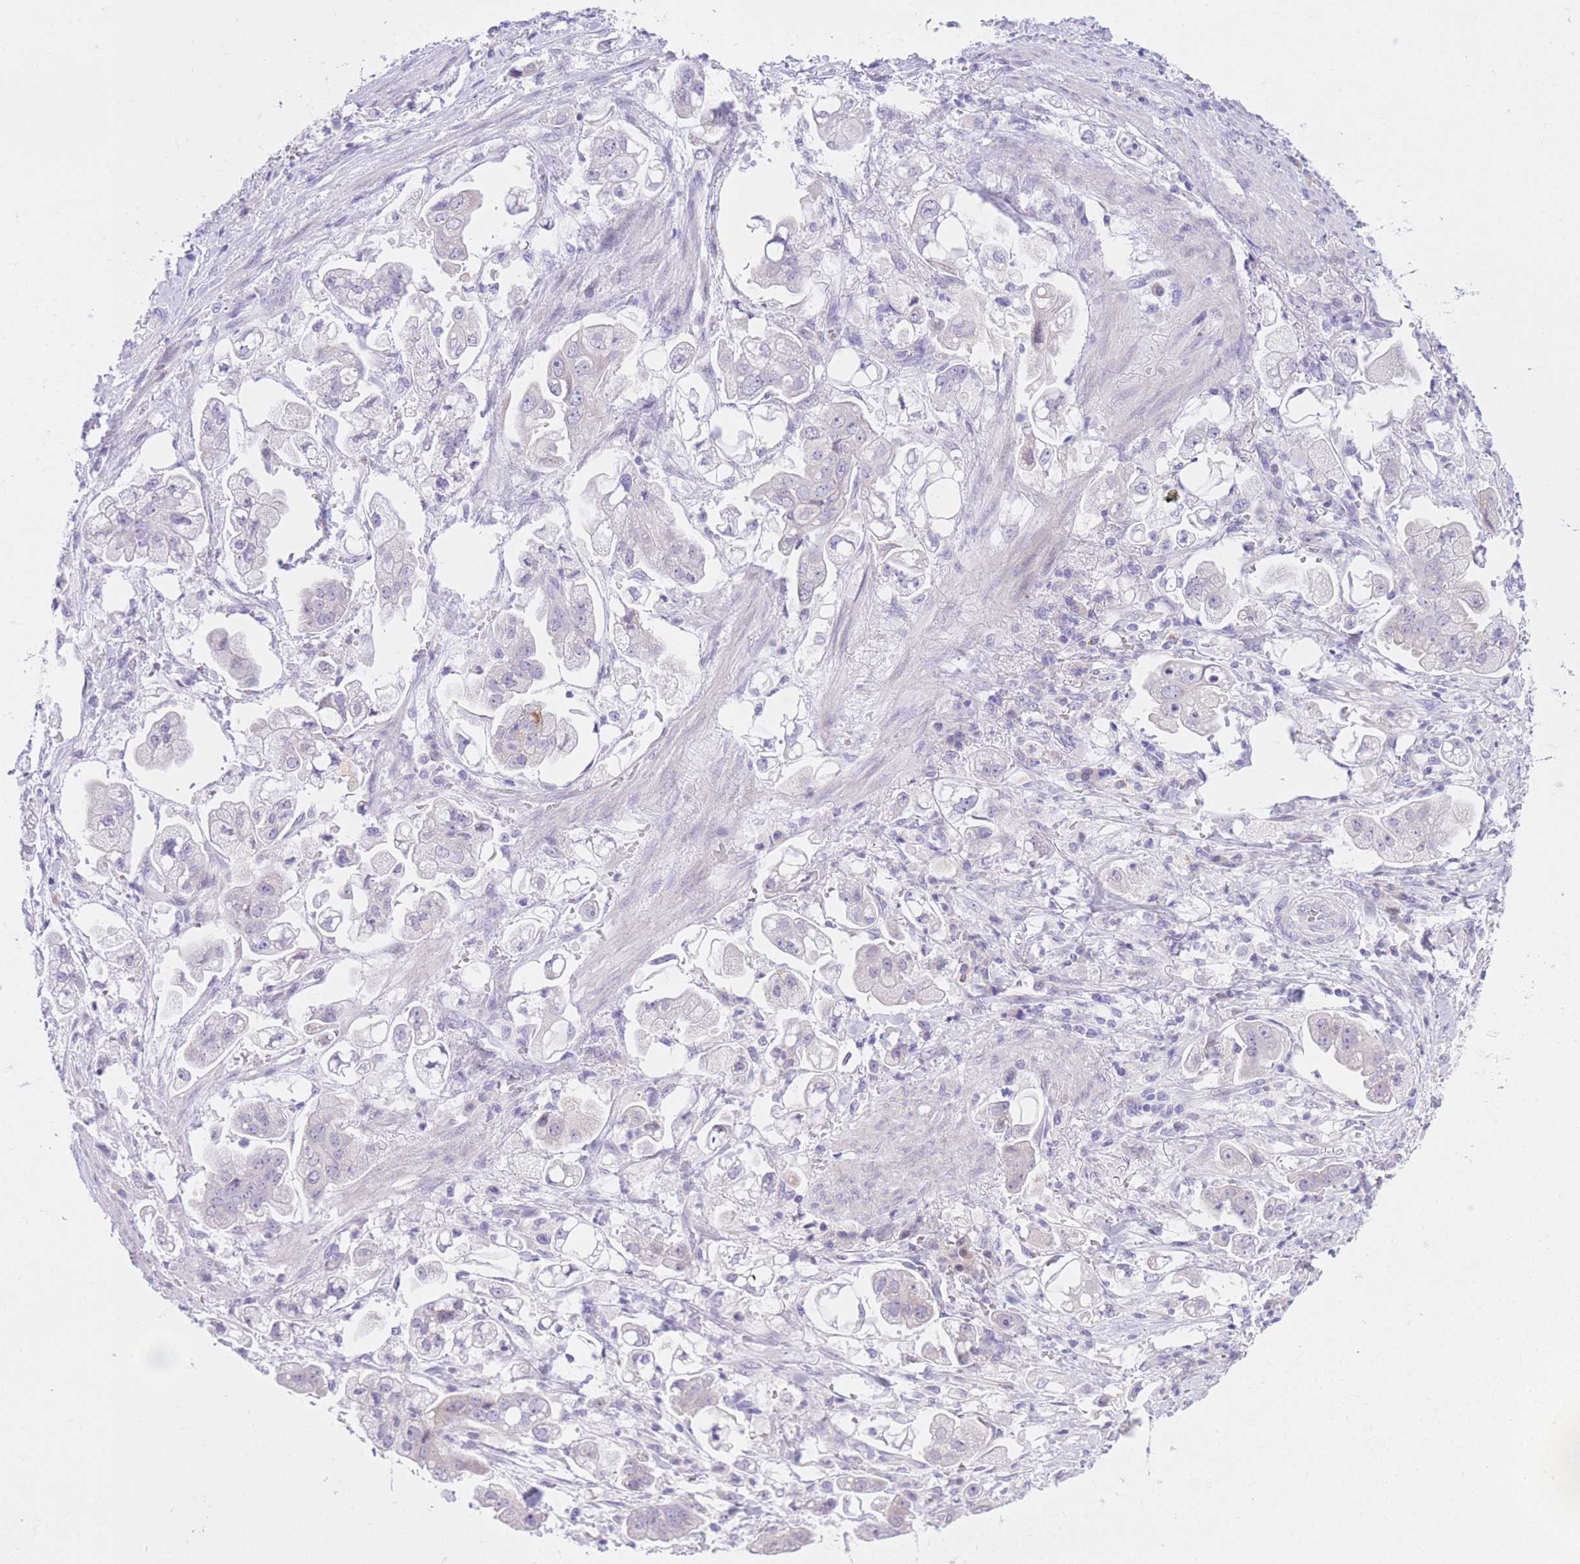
{"staining": {"intensity": "negative", "quantity": "none", "location": "none"}, "tissue": "stomach cancer", "cell_type": "Tumor cells", "image_type": "cancer", "snomed": [{"axis": "morphology", "description": "Adenocarcinoma, NOS"}, {"axis": "topography", "description": "Stomach"}], "caption": "A photomicrograph of stomach cancer (adenocarcinoma) stained for a protein exhibits no brown staining in tumor cells.", "gene": "RPL39L", "patient": {"sex": "male", "age": 62}}